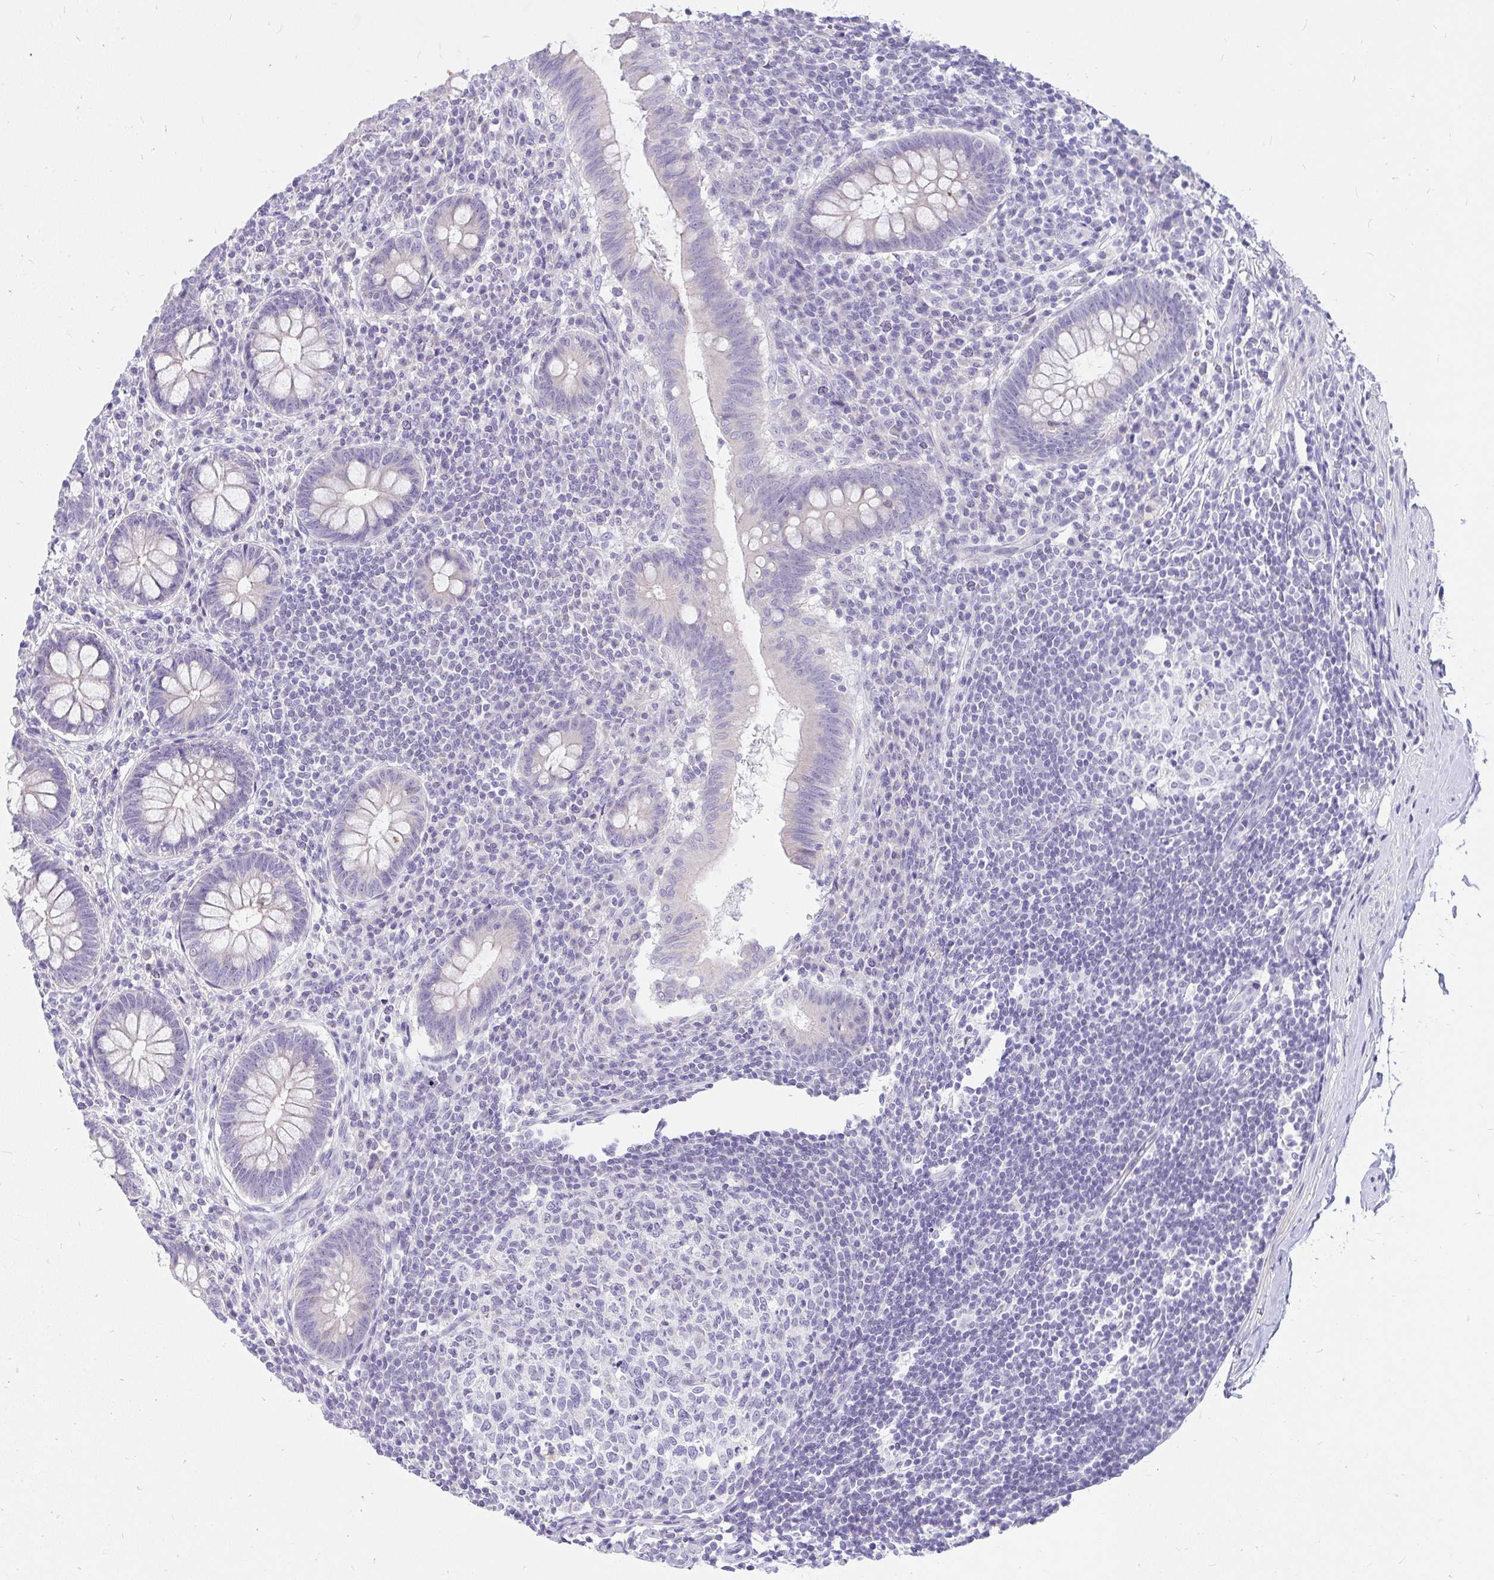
{"staining": {"intensity": "negative", "quantity": "none", "location": "none"}, "tissue": "appendix", "cell_type": "Glandular cells", "image_type": "normal", "snomed": [{"axis": "morphology", "description": "Normal tissue, NOS"}, {"axis": "topography", "description": "Appendix"}], "caption": "Immunohistochemistry image of benign human appendix stained for a protein (brown), which demonstrates no expression in glandular cells.", "gene": "INTS5", "patient": {"sex": "female", "age": 56}}